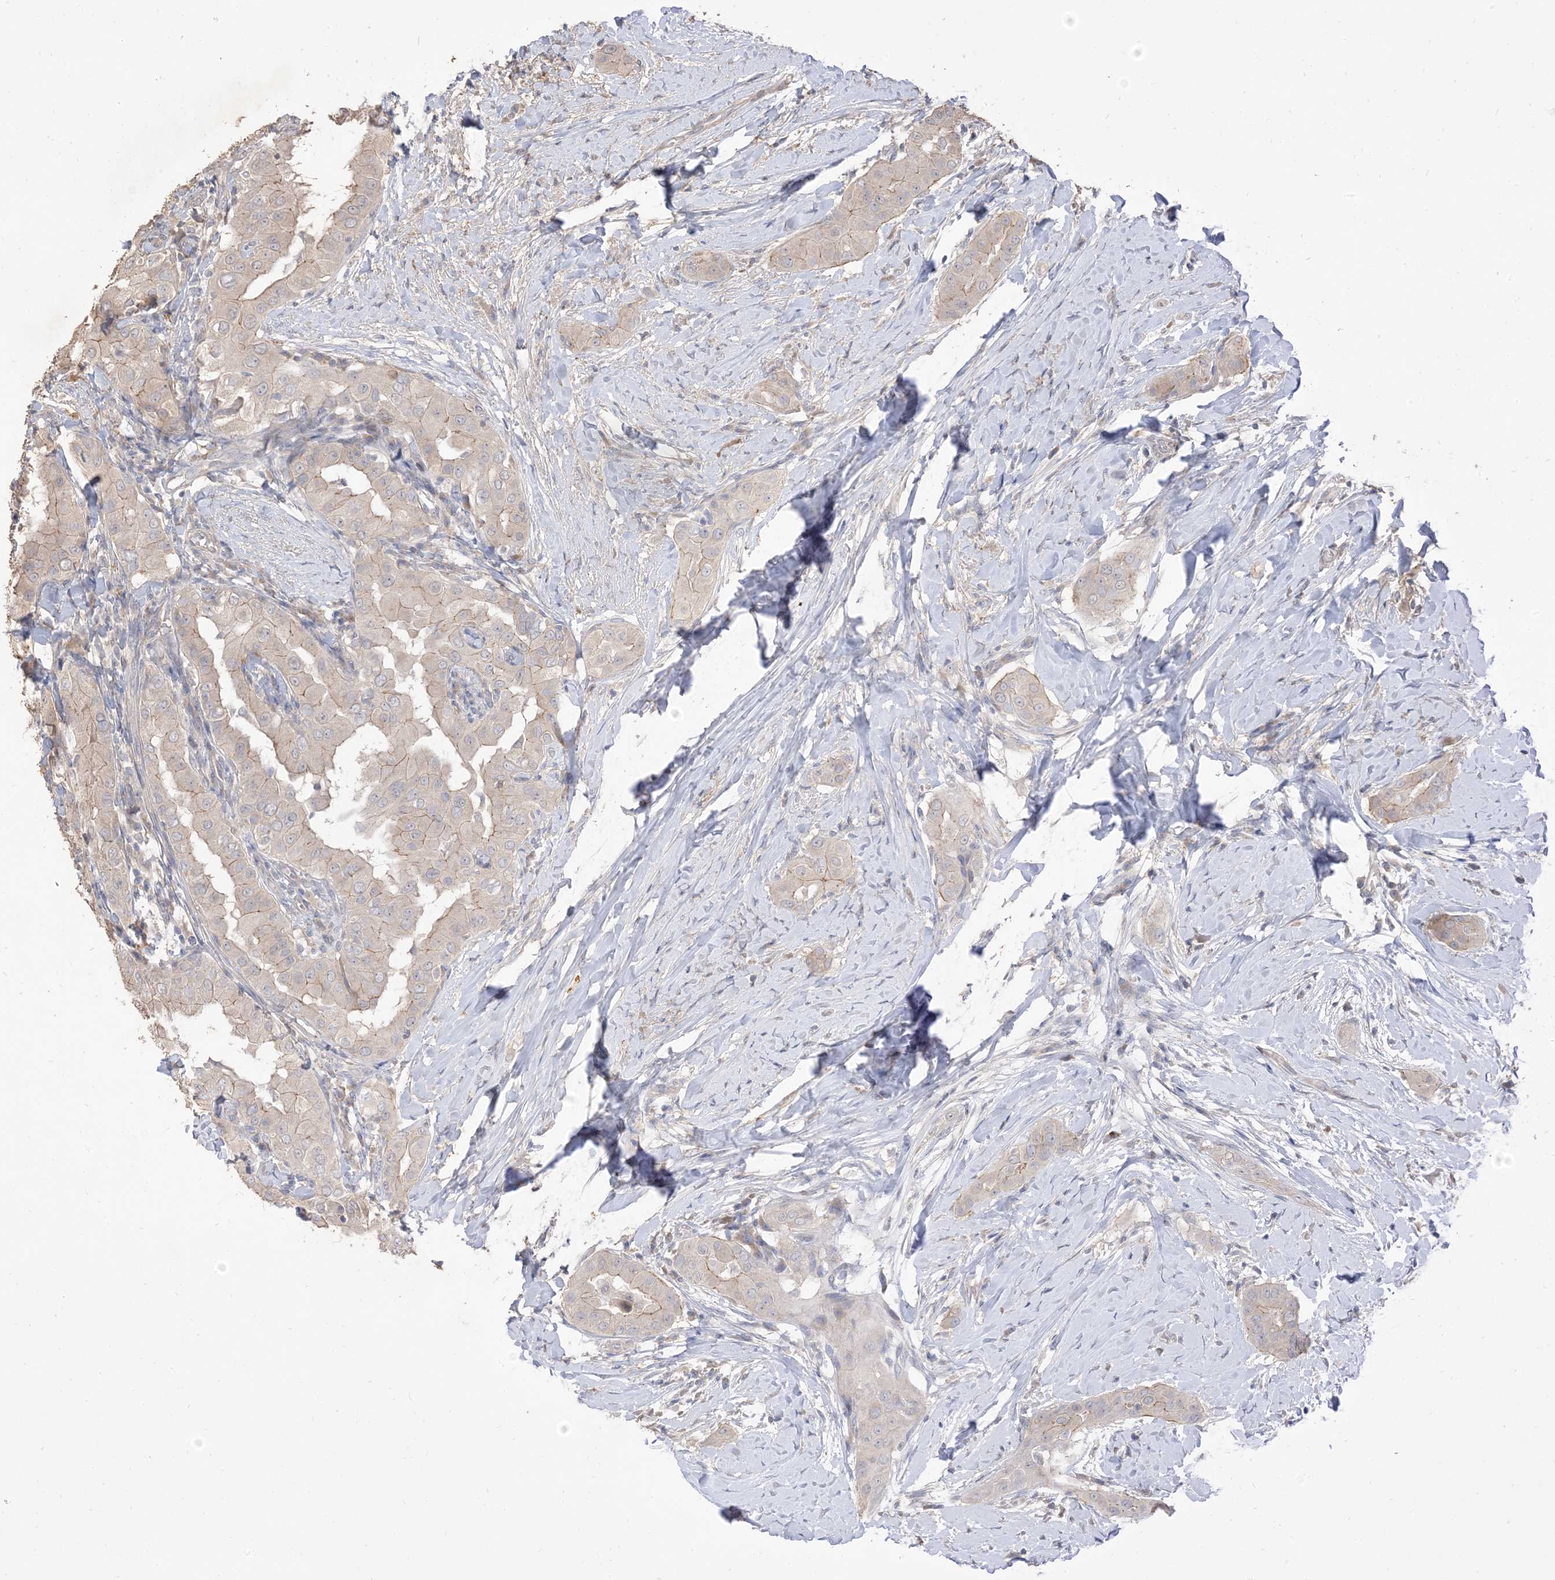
{"staining": {"intensity": "moderate", "quantity": "<25%", "location": "cytoplasmic/membranous"}, "tissue": "thyroid cancer", "cell_type": "Tumor cells", "image_type": "cancer", "snomed": [{"axis": "morphology", "description": "Papillary adenocarcinoma, NOS"}, {"axis": "topography", "description": "Thyroid gland"}], "caption": "Immunohistochemistry (IHC) micrograph of thyroid papillary adenocarcinoma stained for a protein (brown), which shows low levels of moderate cytoplasmic/membranous positivity in approximately <25% of tumor cells.", "gene": "RNF175", "patient": {"sex": "male", "age": 33}}